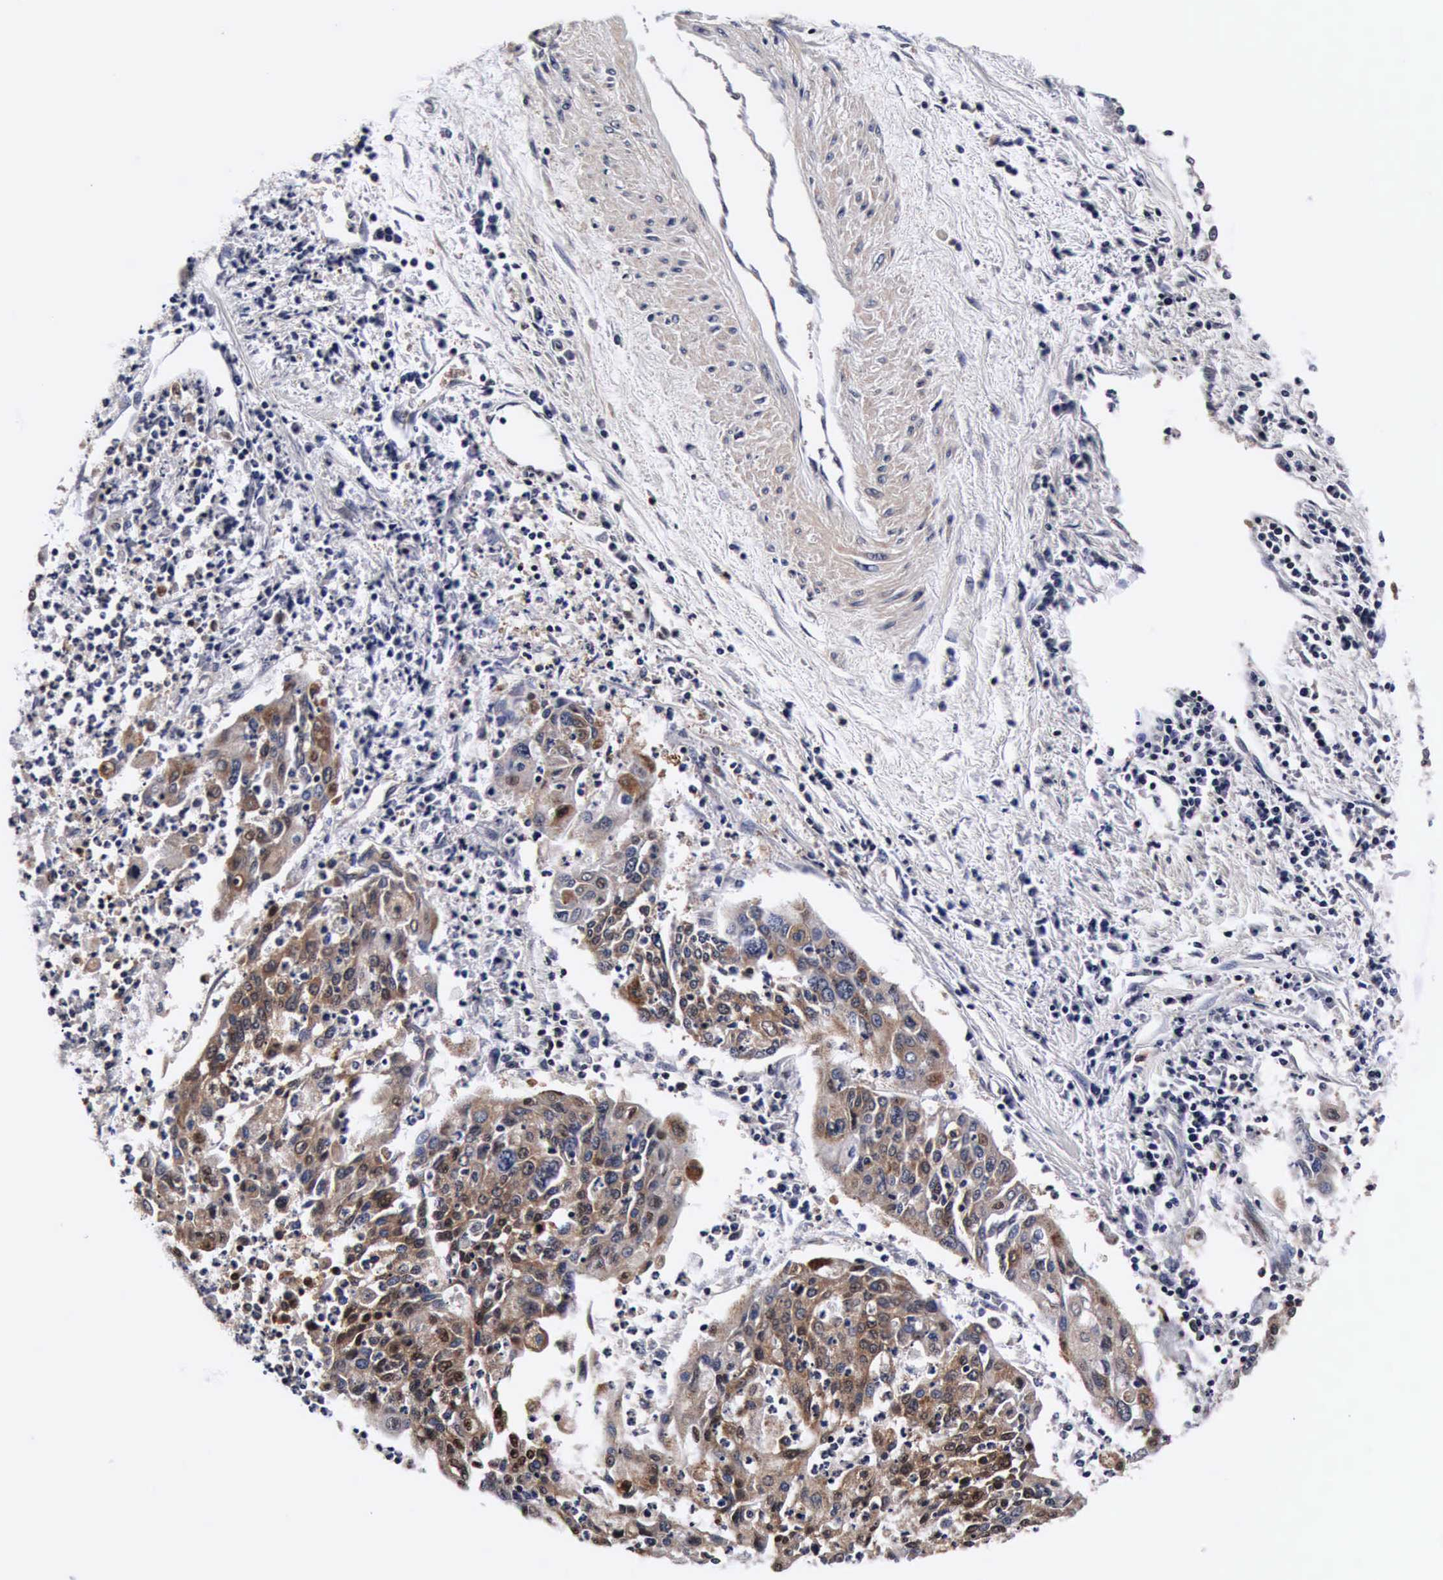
{"staining": {"intensity": "moderate", "quantity": ">75%", "location": "cytoplasmic/membranous"}, "tissue": "cervical cancer", "cell_type": "Tumor cells", "image_type": "cancer", "snomed": [{"axis": "morphology", "description": "Squamous cell carcinoma, NOS"}, {"axis": "topography", "description": "Cervix"}], "caption": "A brown stain labels moderate cytoplasmic/membranous staining of a protein in human cervical cancer tumor cells. (Stains: DAB (3,3'-diaminobenzidine) in brown, nuclei in blue, Microscopy: brightfield microscopy at high magnification).", "gene": "UBC", "patient": {"sex": "female", "age": 40}}